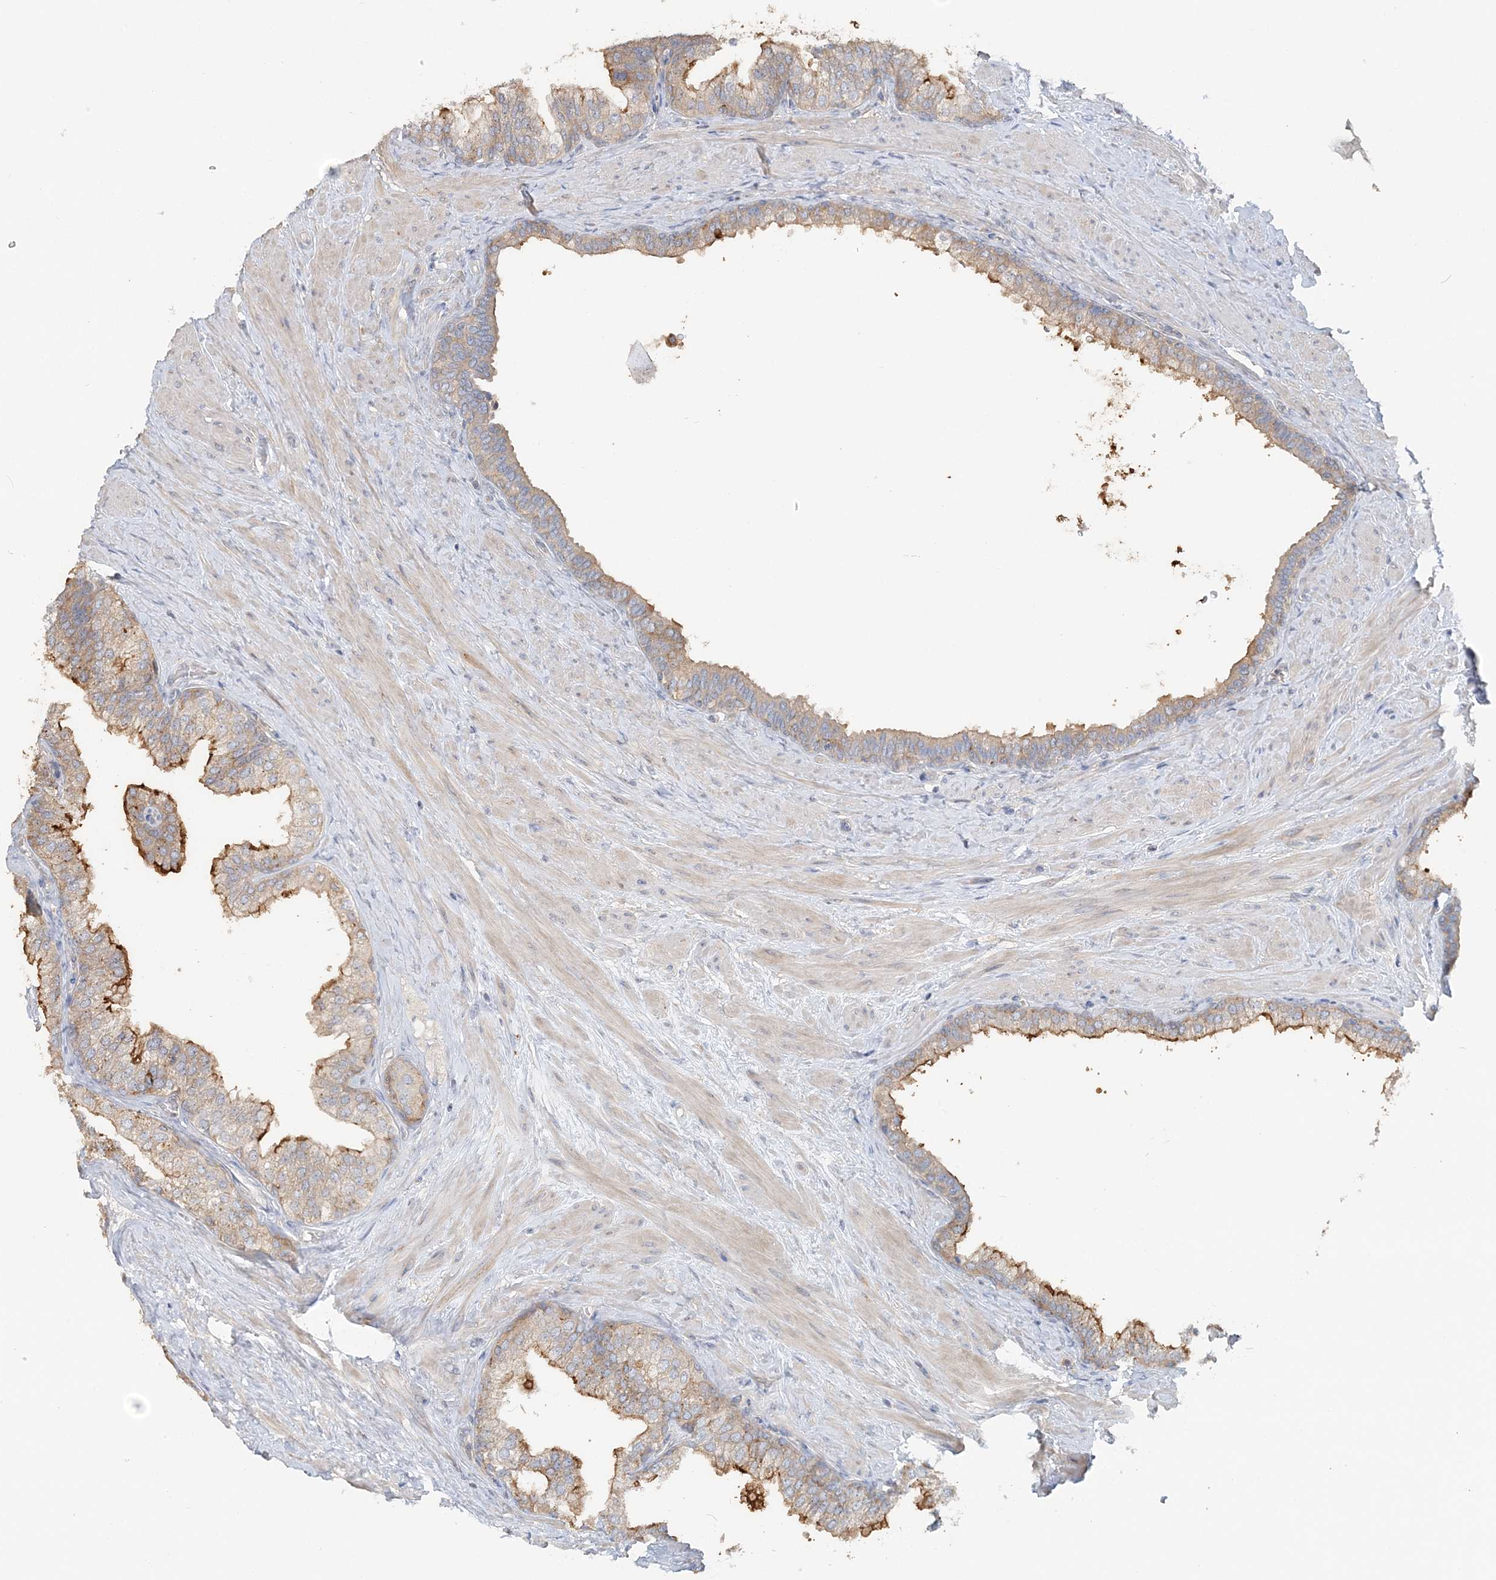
{"staining": {"intensity": "moderate", "quantity": "25%-75%", "location": "cytoplasmic/membranous"}, "tissue": "prostate", "cell_type": "Glandular cells", "image_type": "normal", "snomed": [{"axis": "morphology", "description": "Normal tissue, NOS"}, {"axis": "morphology", "description": "Urothelial carcinoma, Low grade"}, {"axis": "topography", "description": "Urinary bladder"}, {"axis": "topography", "description": "Prostate"}], "caption": "Protein analysis of normal prostate exhibits moderate cytoplasmic/membranous expression in approximately 25%-75% of glandular cells.", "gene": "TBC1D5", "patient": {"sex": "male", "age": 60}}